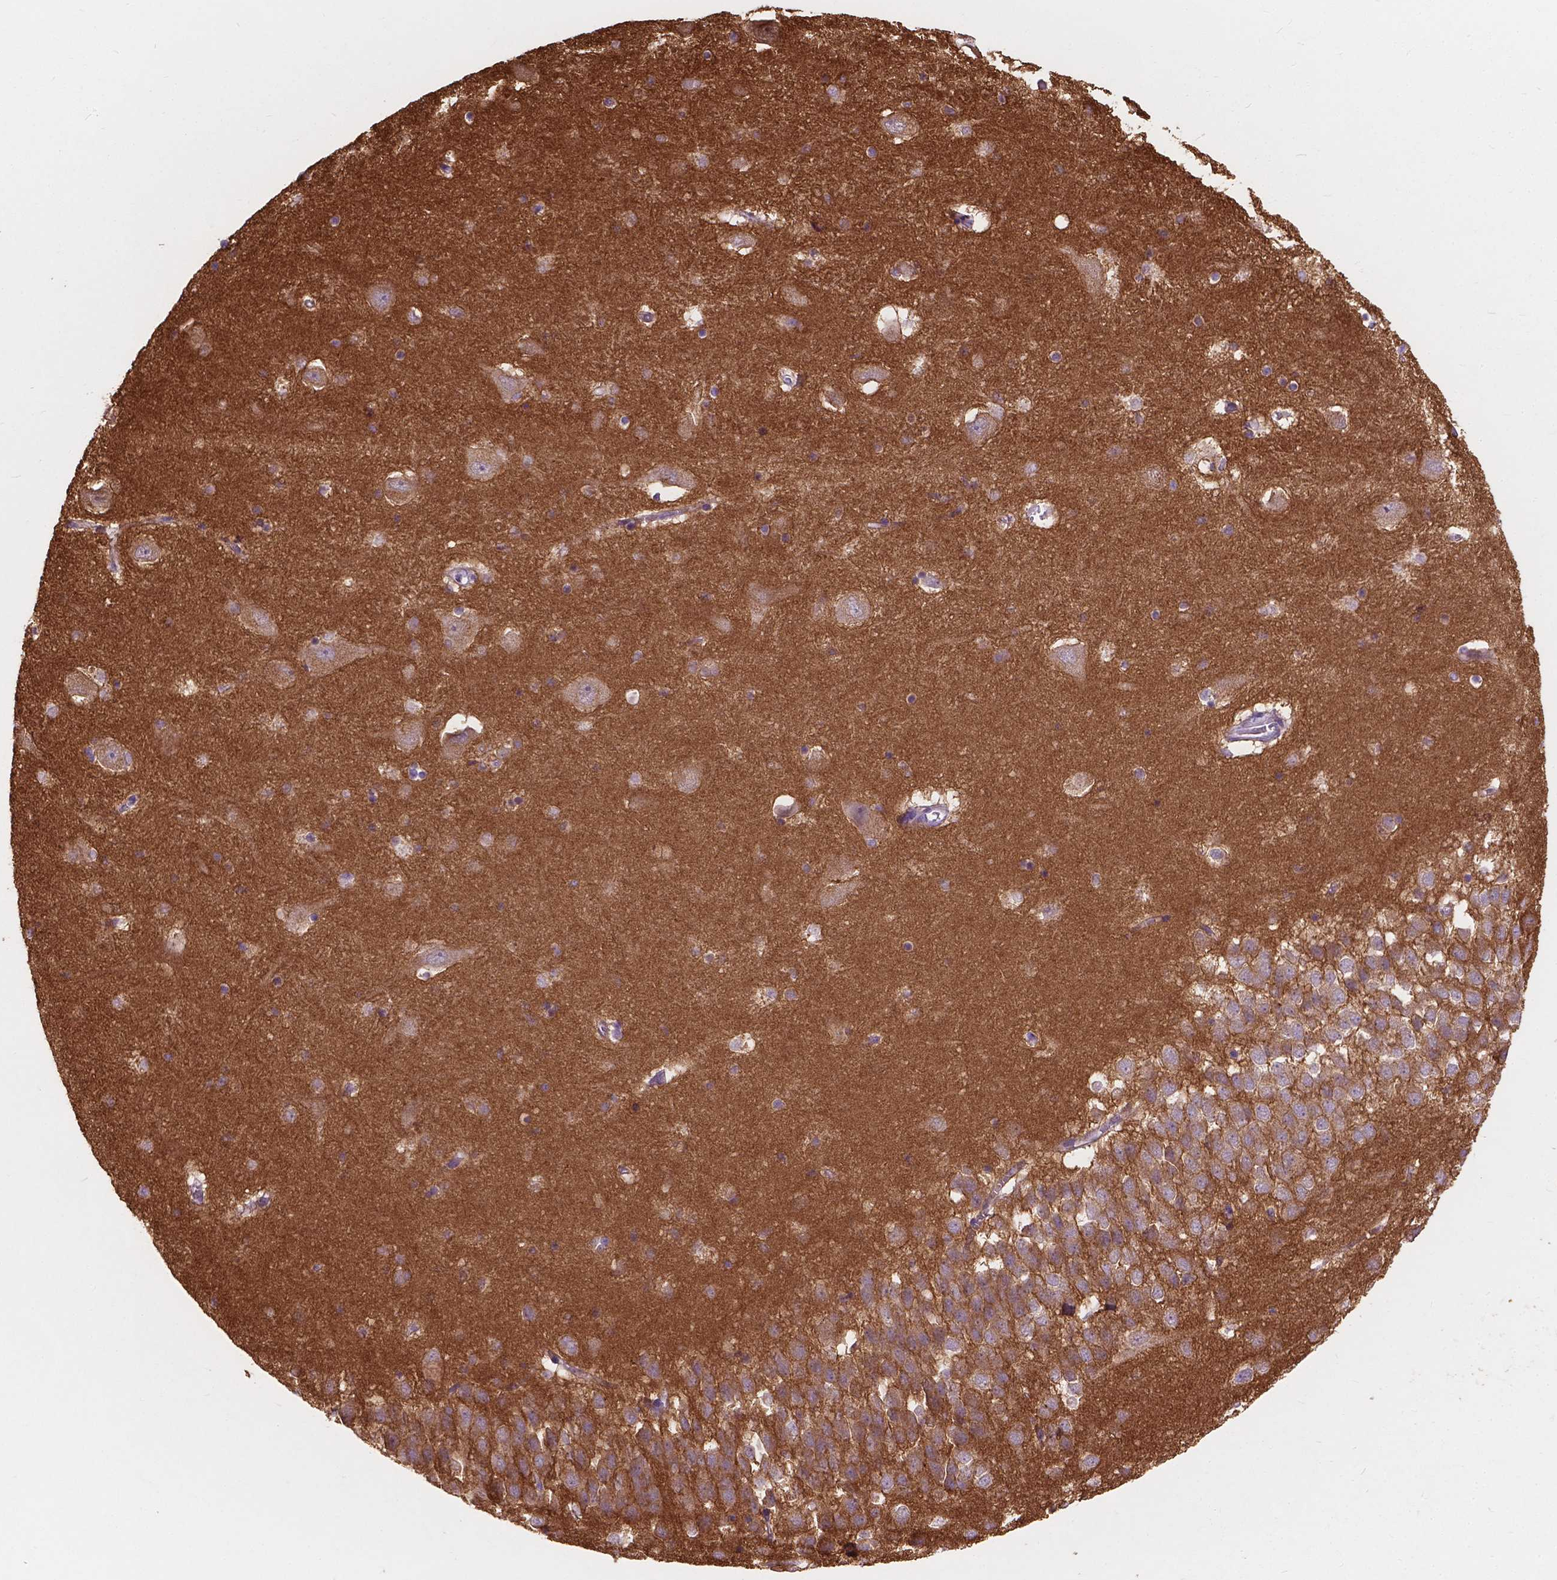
{"staining": {"intensity": "negative", "quantity": "none", "location": "none"}, "tissue": "hippocampus", "cell_type": "Glial cells", "image_type": "normal", "snomed": [{"axis": "morphology", "description": "Normal tissue, NOS"}, {"axis": "topography", "description": "Hippocampus"}], "caption": "IHC histopathology image of benign human hippocampus stained for a protein (brown), which shows no positivity in glial cells. (DAB immunohistochemistry (IHC) visualized using brightfield microscopy, high magnification).", "gene": "GNAO1", "patient": {"sex": "male", "age": 58}}